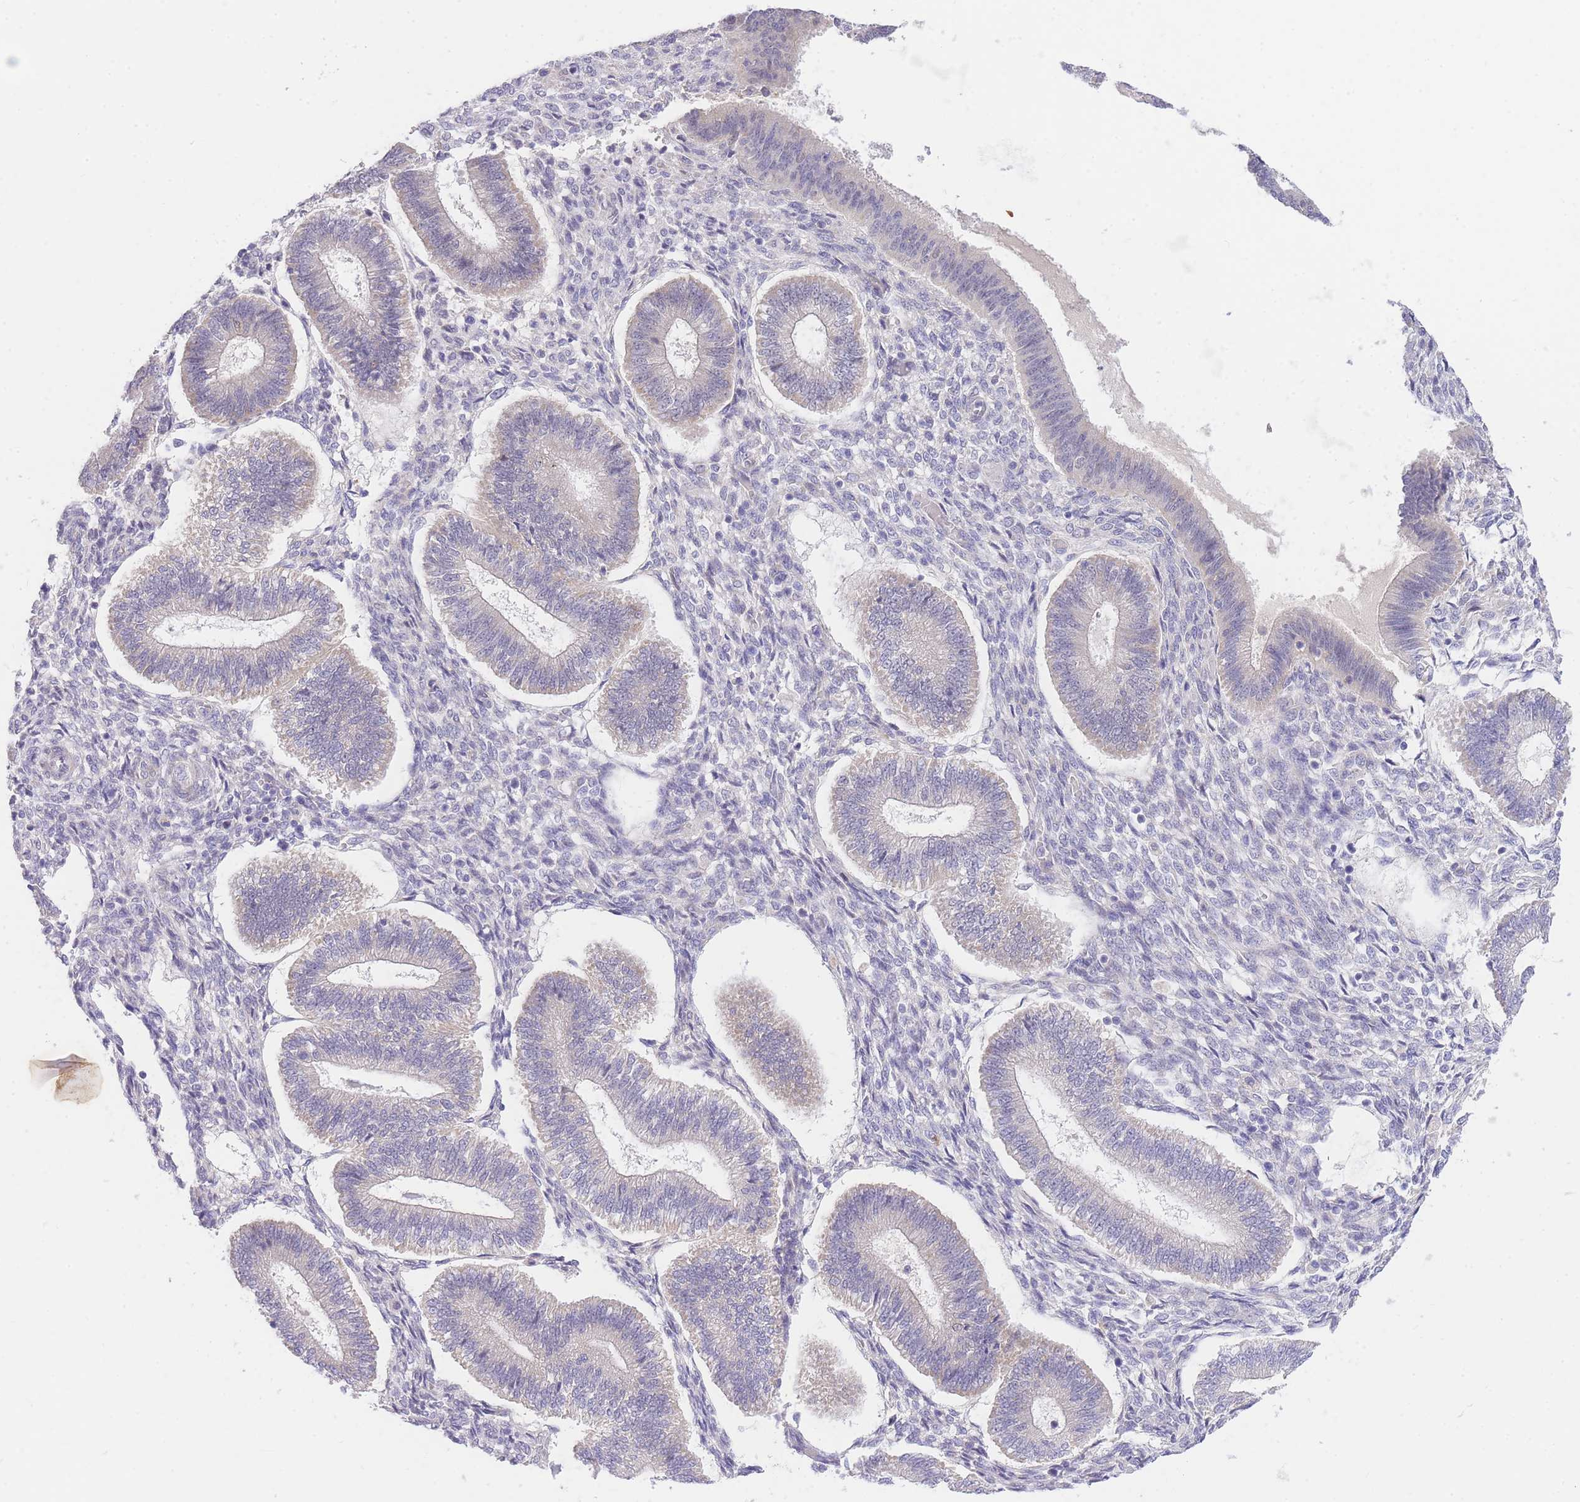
{"staining": {"intensity": "negative", "quantity": "none", "location": "none"}, "tissue": "endometrium", "cell_type": "Cells in endometrial stroma", "image_type": "normal", "snomed": [{"axis": "morphology", "description": "Normal tissue, NOS"}, {"axis": "topography", "description": "Endometrium"}], "caption": "Immunohistochemistry (IHC) histopathology image of normal endometrium stained for a protein (brown), which exhibits no staining in cells in endometrial stroma.", "gene": "UBXN7", "patient": {"sex": "female", "age": 25}}